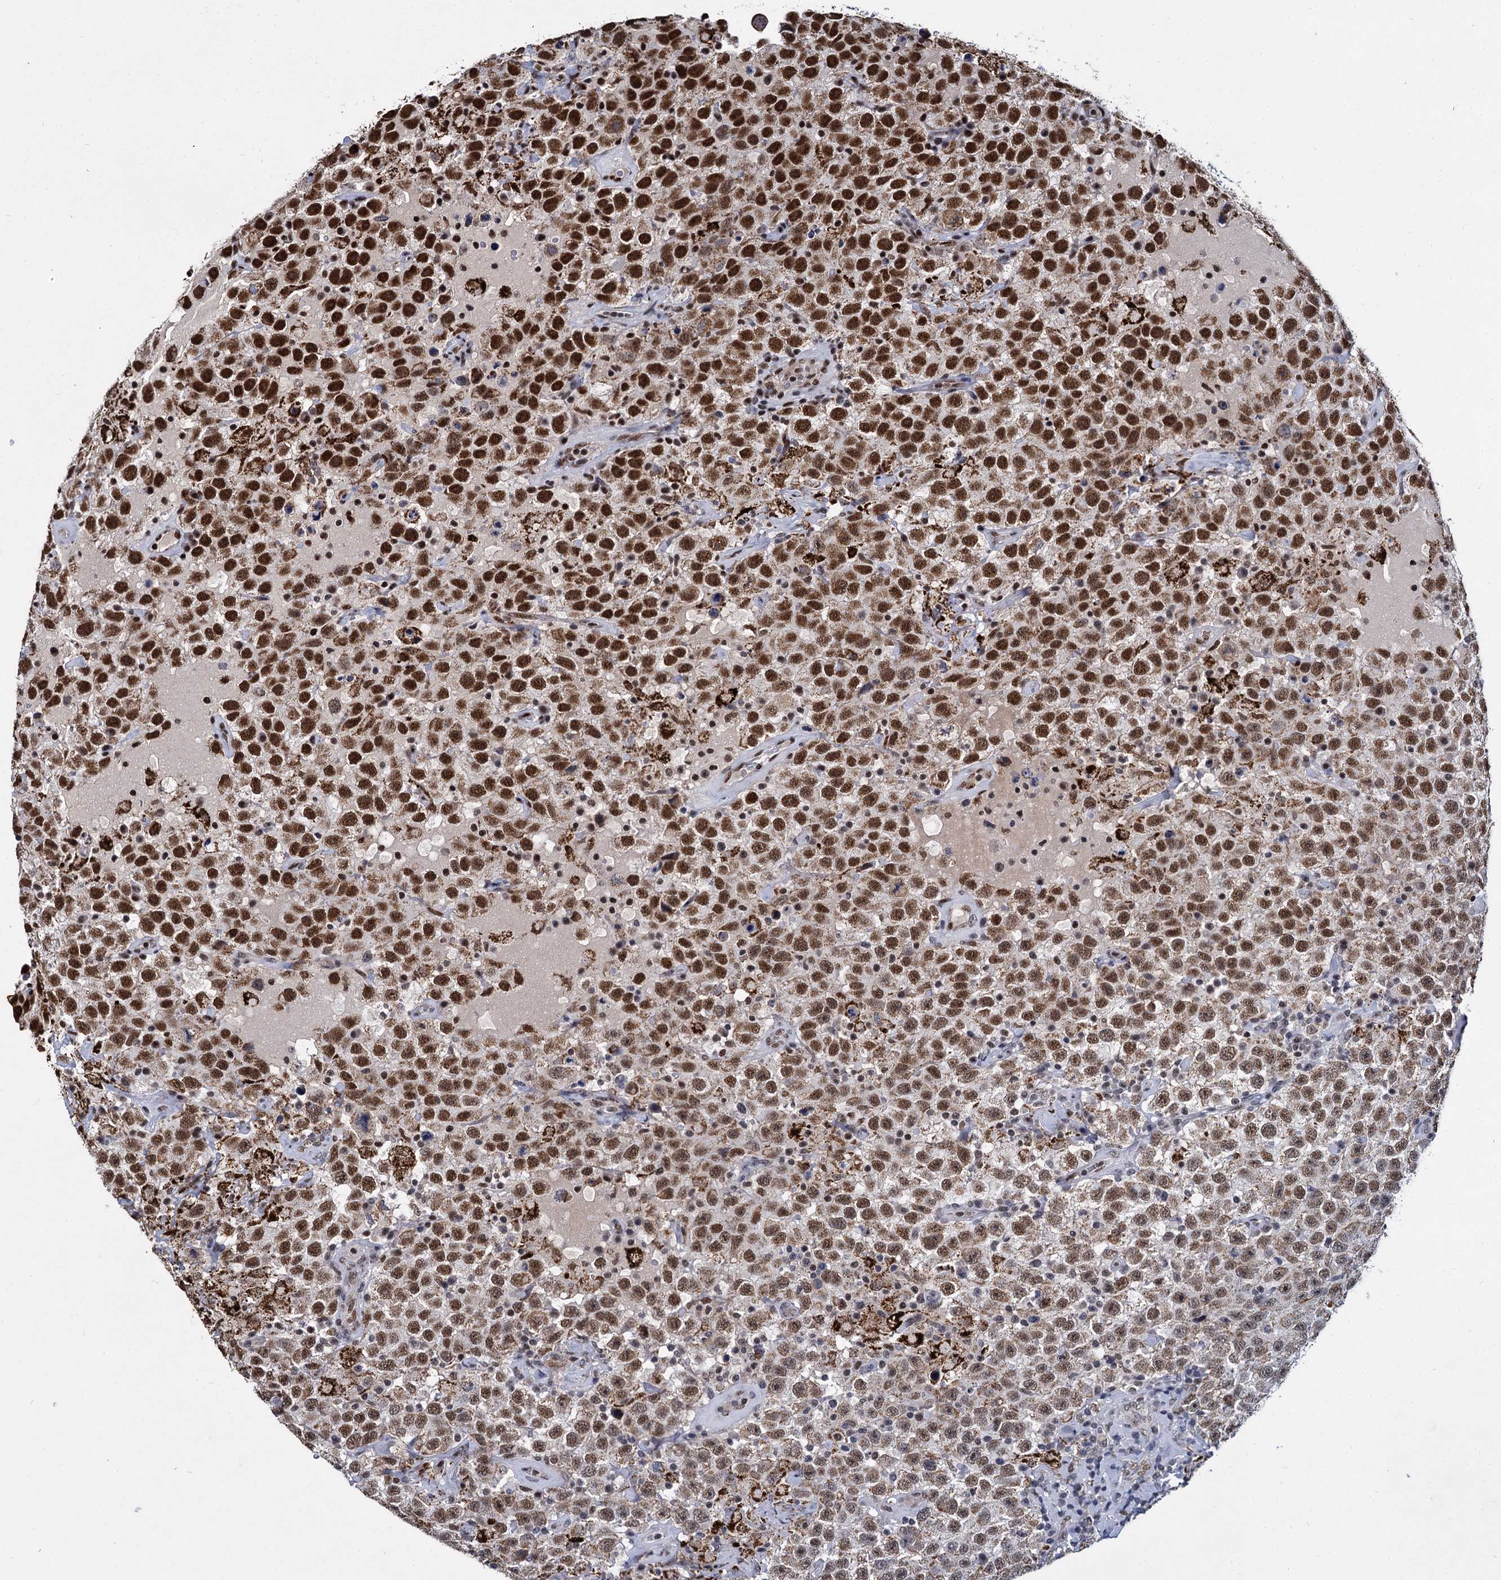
{"staining": {"intensity": "strong", "quantity": ">75%", "location": "nuclear"}, "tissue": "testis cancer", "cell_type": "Tumor cells", "image_type": "cancer", "snomed": [{"axis": "morphology", "description": "Seminoma, NOS"}, {"axis": "topography", "description": "Testis"}], "caption": "Immunohistochemical staining of human seminoma (testis) displays high levels of strong nuclear protein positivity in approximately >75% of tumor cells.", "gene": "RPUSD4", "patient": {"sex": "male", "age": 41}}